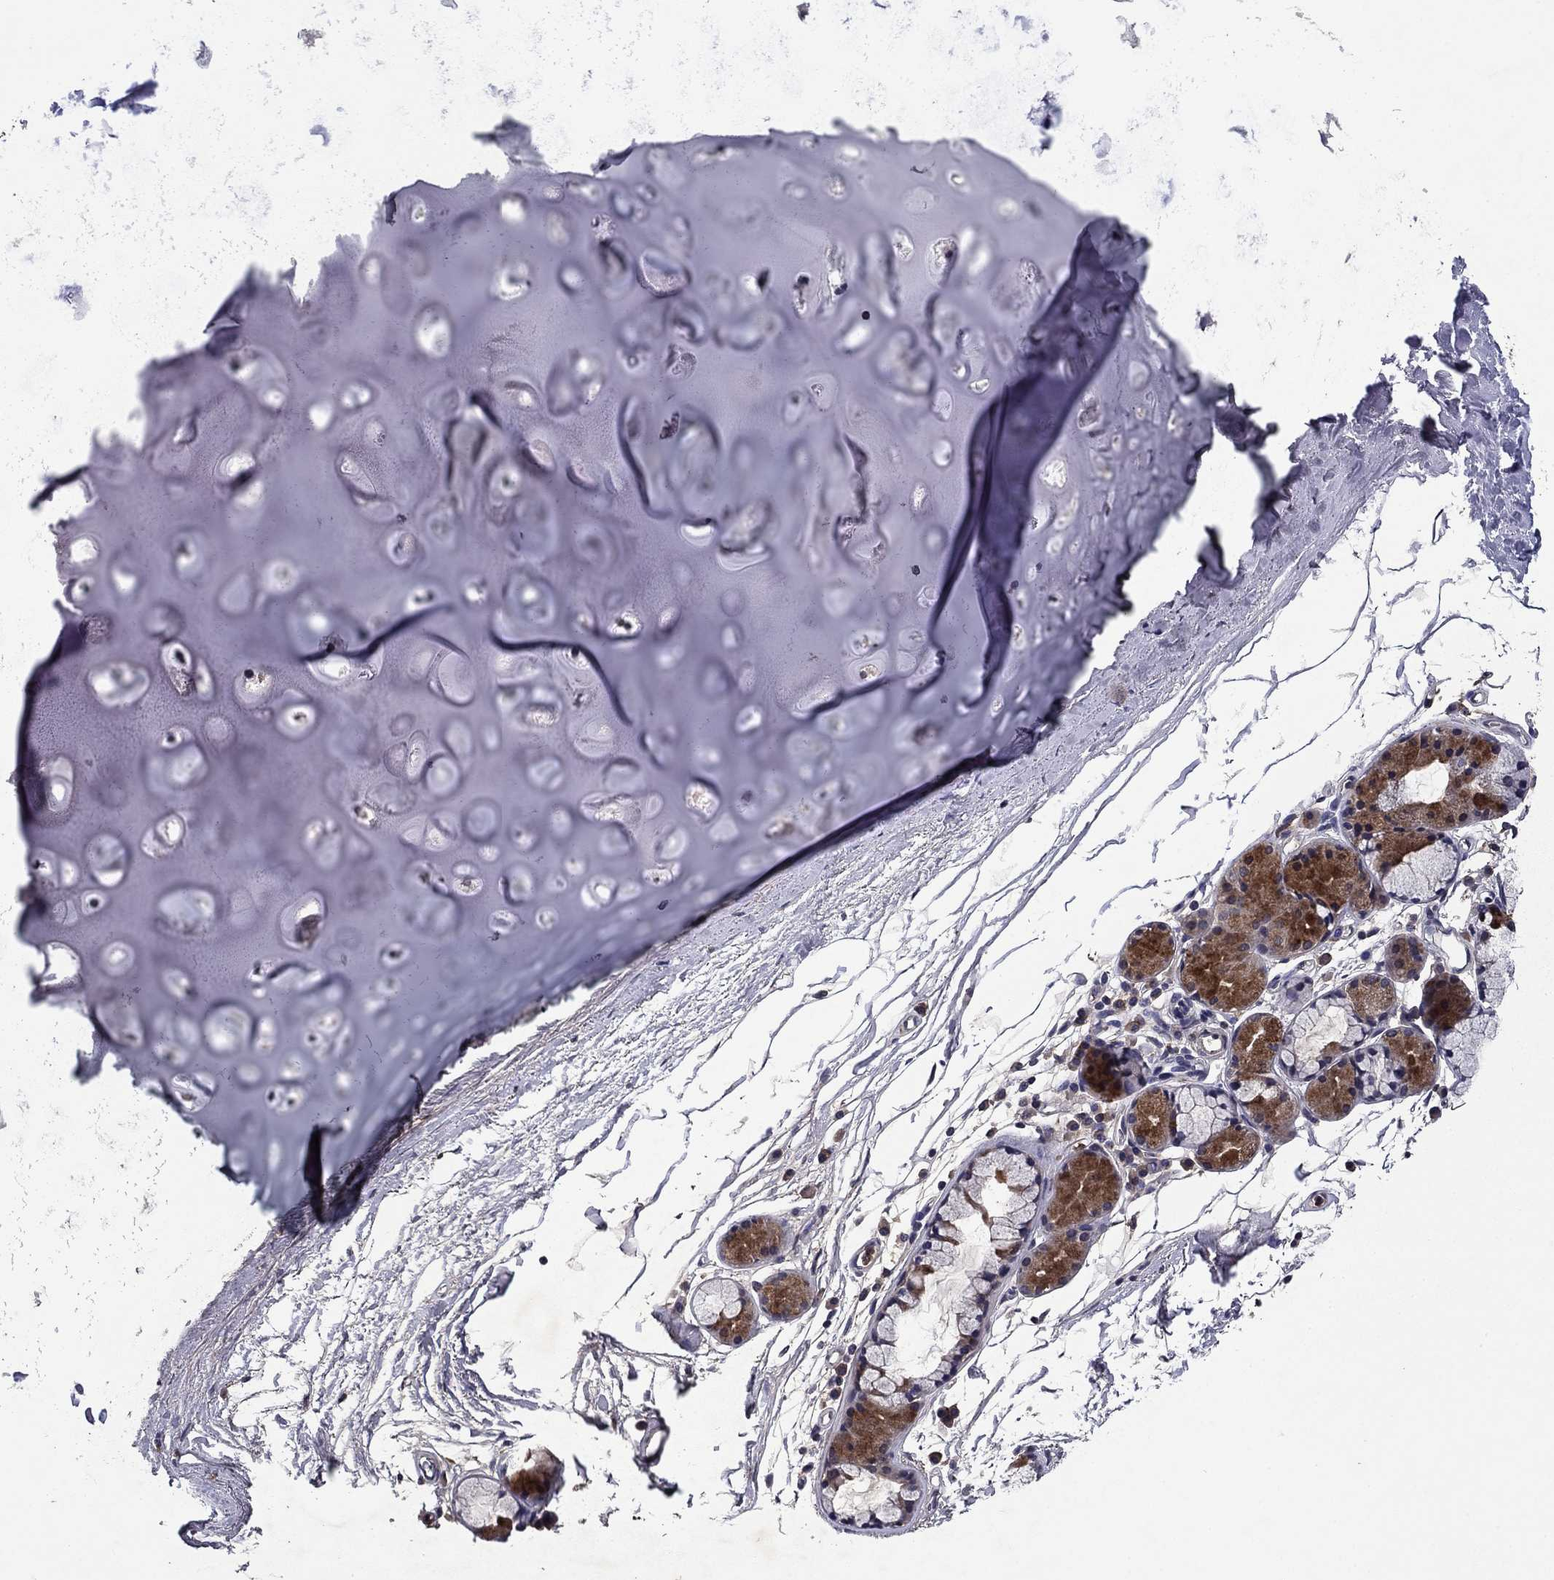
{"staining": {"intensity": "negative", "quantity": "none", "location": "none"}, "tissue": "soft tissue", "cell_type": "Chondrocytes", "image_type": "normal", "snomed": [{"axis": "morphology", "description": "Normal tissue, NOS"}, {"axis": "topography", "description": "Lymph node"}, {"axis": "topography", "description": "Bronchus"}], "caption": "An image of soft tissue stained for a protein demonstrates no brown staining in chondrocytes.", "gene": "PROS1", "patient": {"sex": "female", "age": 70}}